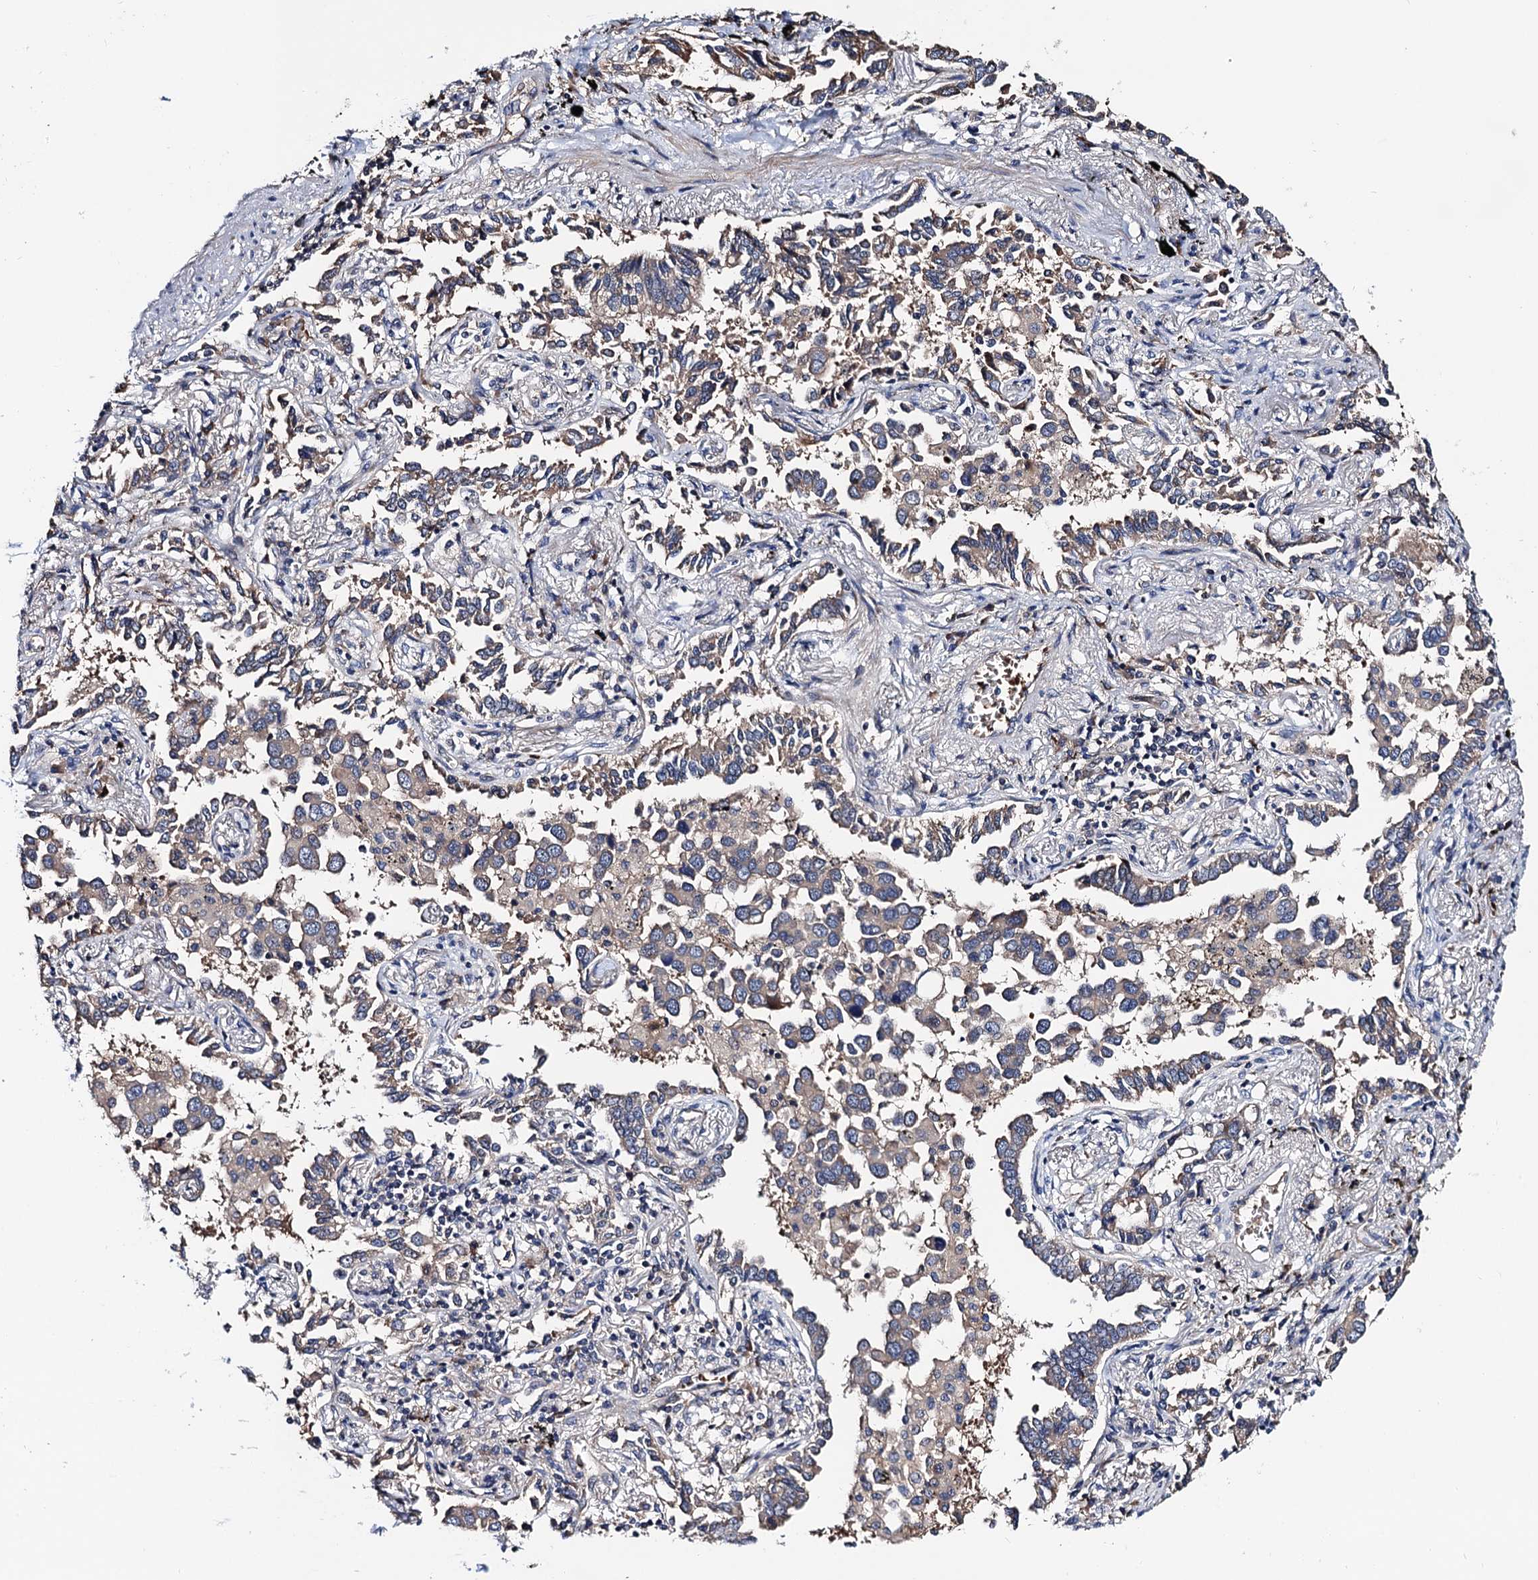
{"staining": {"intensity": "negative", "quantity": "none", "location": "none"}, "tissue": "lung cancer", "cell_type": "Tumor cells", "image_type": "cancer", "snomed": [{"axis": "morphology", "description": "Adenocarcinoma, NOS"}, {"axis": "topography", "description": "Lung"}], "caption": "High magnification brightfield microscopy of lung cancer (adenocarcinoma) stained with DAB (brown) and counterstained with hematoxylin (blue): tumor cells show no significant positivity.", "gene": "TRMT112", "patient": {"sex": "male", "age": 67}}